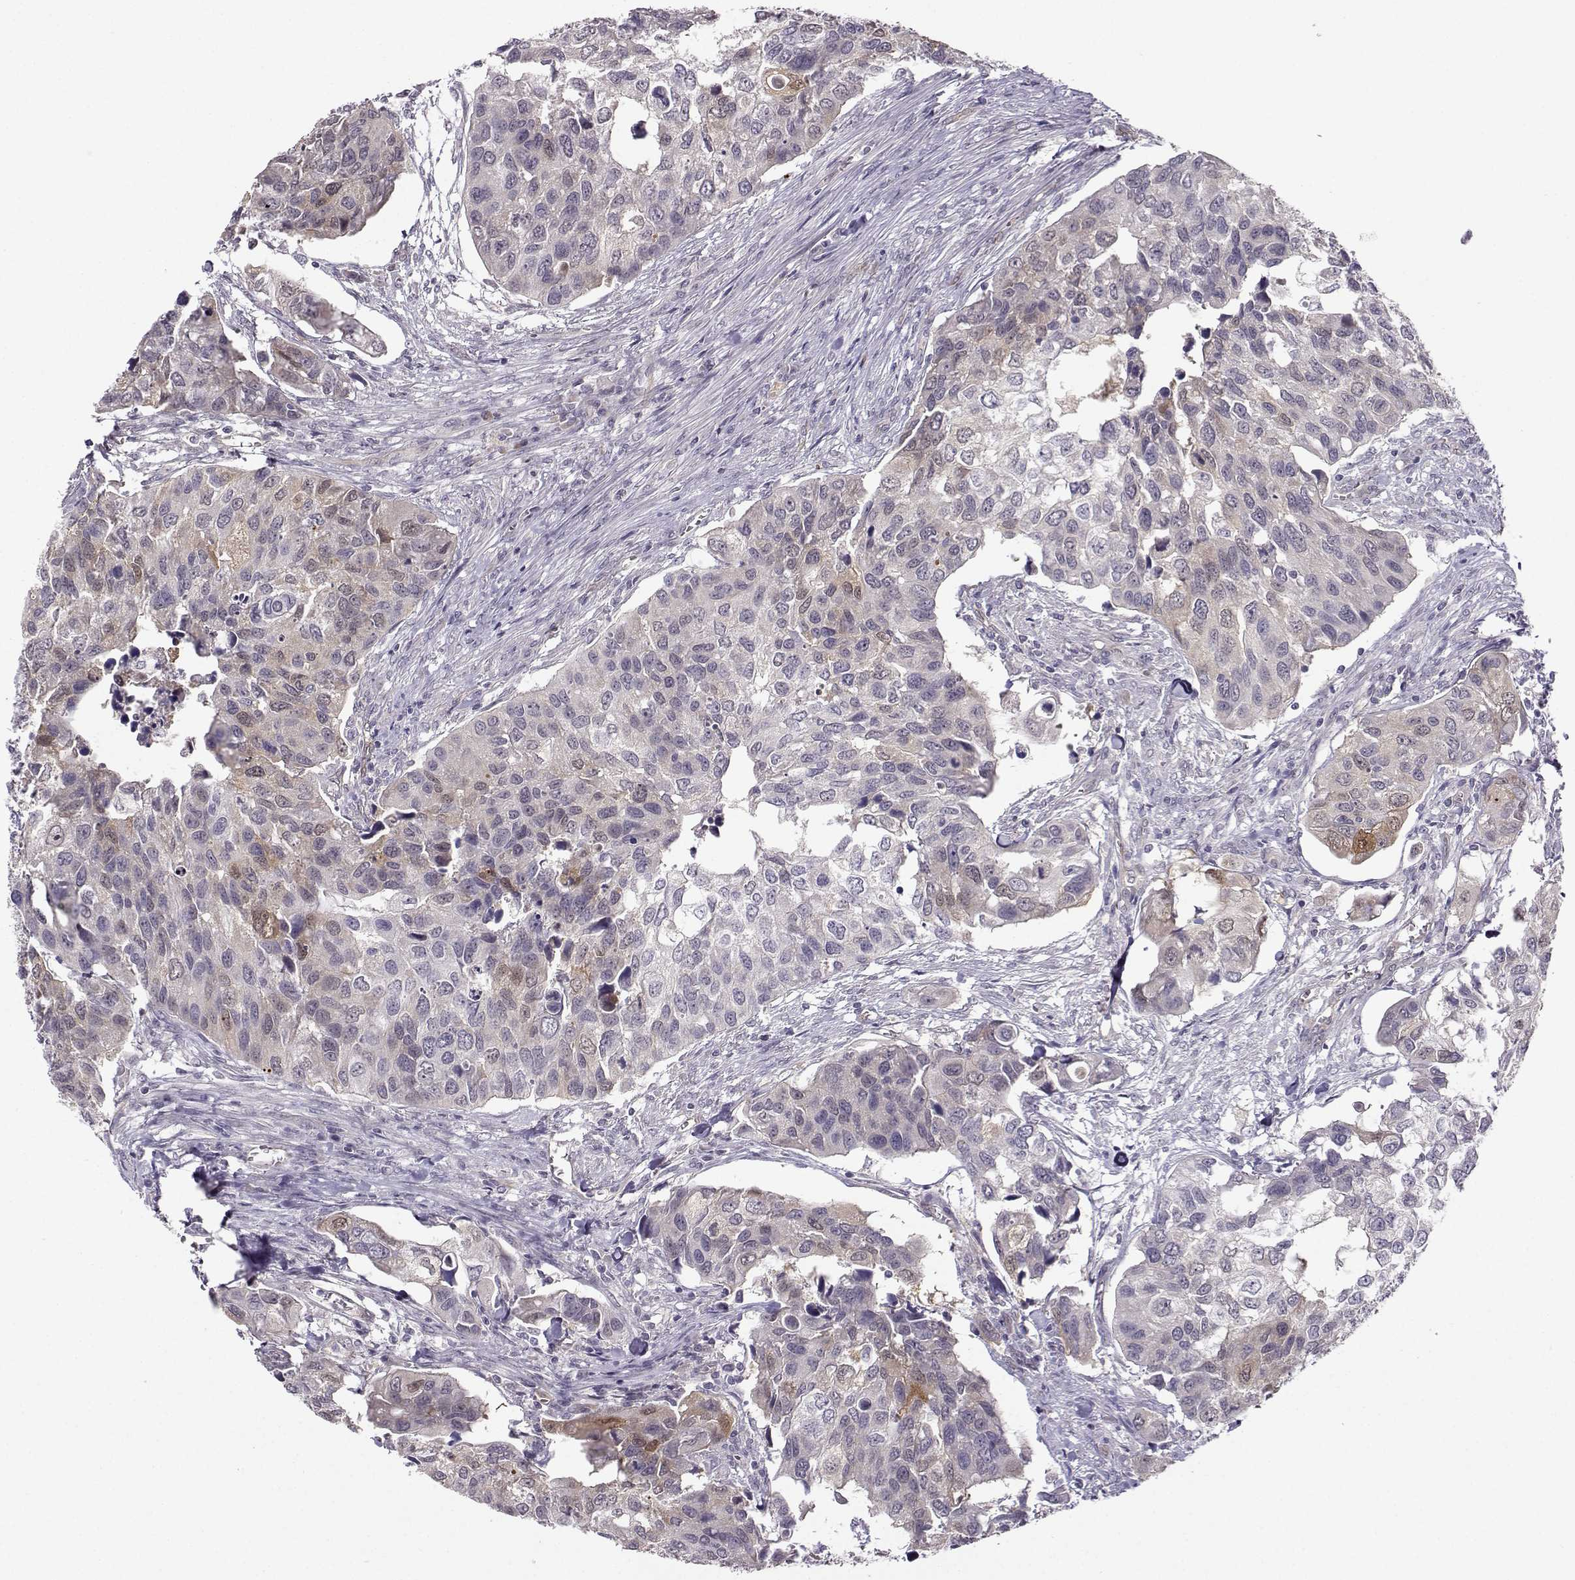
{"staining": {"intensity": "weak", "quantity": "<25%", "location": "cytoplasmic/membranous"}, "tissue": "urothelial cancer", "cell_type": "Tumor cells", "image_type": "cancer", "snomed": [{"axis": "morphology", "description": "Urothelial carcinoma, High grade"}, {"axis": "topography", "description": "Urinary bladder"}], "caption": "Urothelial cancer stained for a protein using IHC exhibits no staining tumor cells.", "gene": "NQO1", "patient": {"sex": "male", "age": 60}}